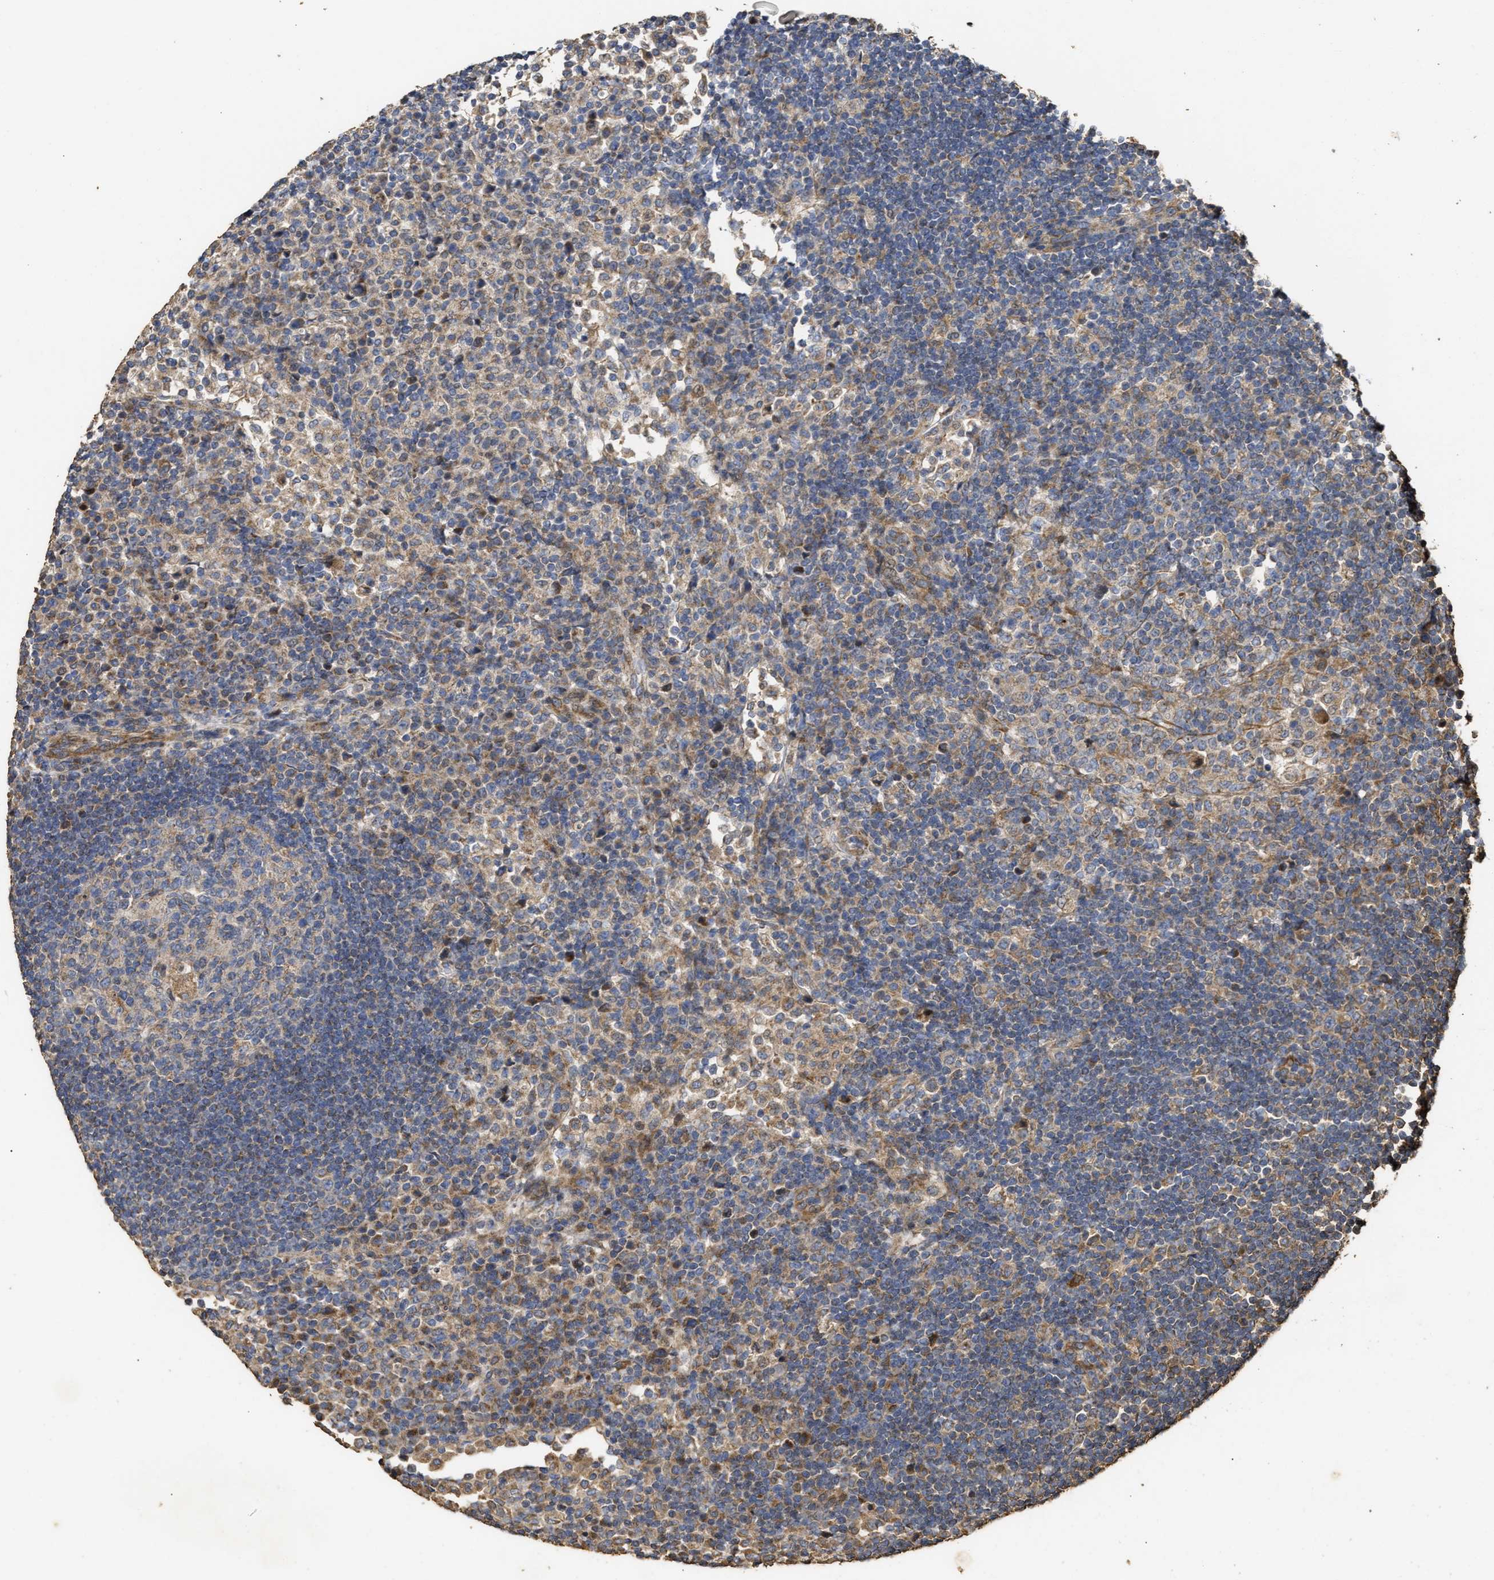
{"staining": {"intensity": "weak", "quantity": "<25%", "location": "cytoplasmic/membranous"}, "tissue": "lymph node", "cell_type": "Germinal center cells", "image_type": "normal", "snomed": [{"axis": "morphology", "description": "Normal tissue, NOS"}, {"axis": "topography", "description": "Lymph node"}], "caption": "The micrograph shows no staining of germinal center cells in unremarkable lymph node. (DAB (3,3'-diaminobenzidine) immunohistochemistry (IHC) with hematoxylin counter stain).", "gene": "NAV1", "patient": {"sex": "female", "age": 53}}